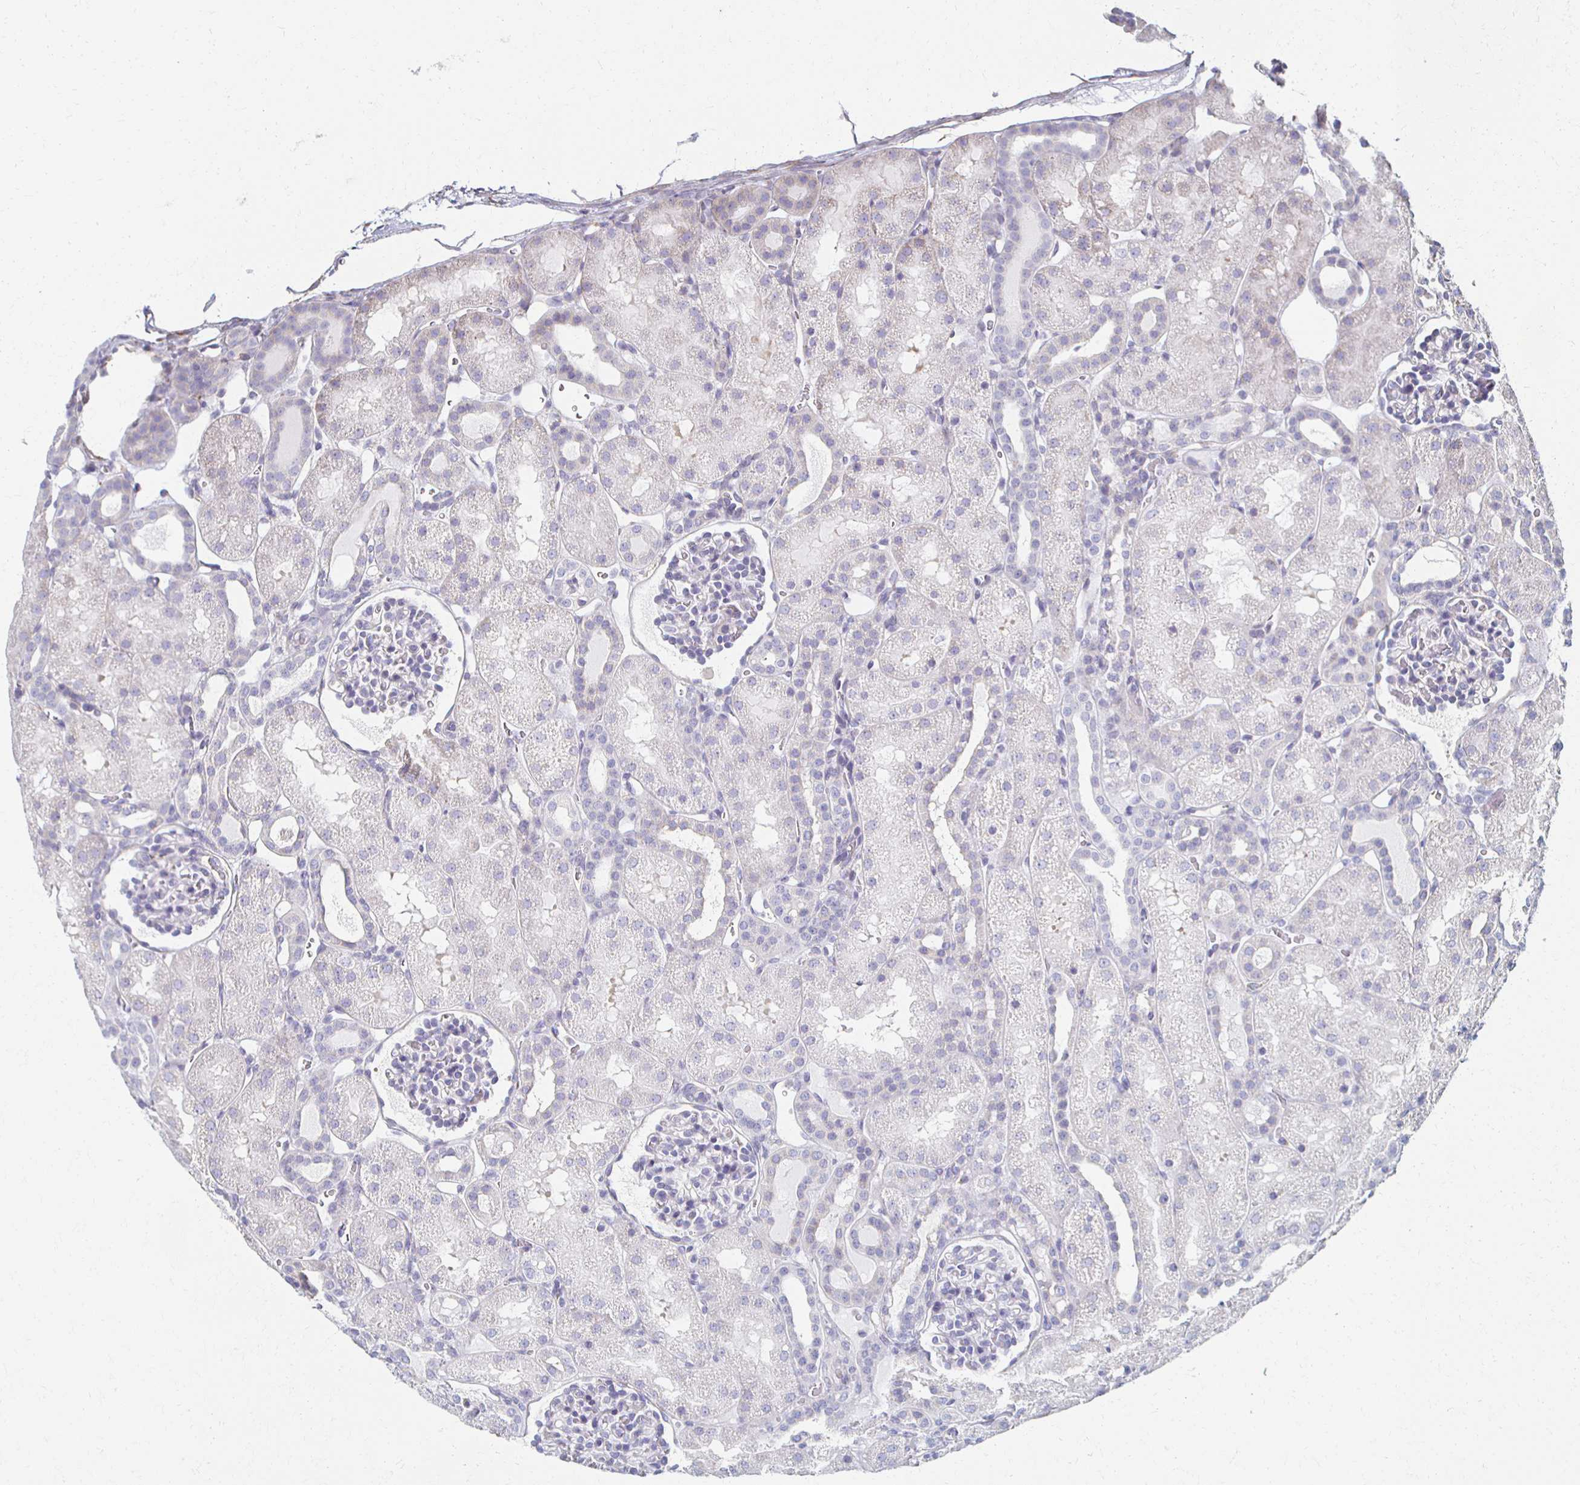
{"staining": {"intensity": "negative", "quantity": "none", "location": "none"}, "tissue": "kidney", "cell_type": "Cells in glomeruli", "image_type": "normal", "snomed": [{"axis": "morphology", "description": "Normal tissue, NOS"}, {"axis": "topography", "description": "Kidney"}], "caption": "This is an immunohistochemistry image of unremarkable kidney. There is no expression in cells in glomeruli.", "gene": "ATP1A3", "patient": {"sex": "male", "age": 2}}